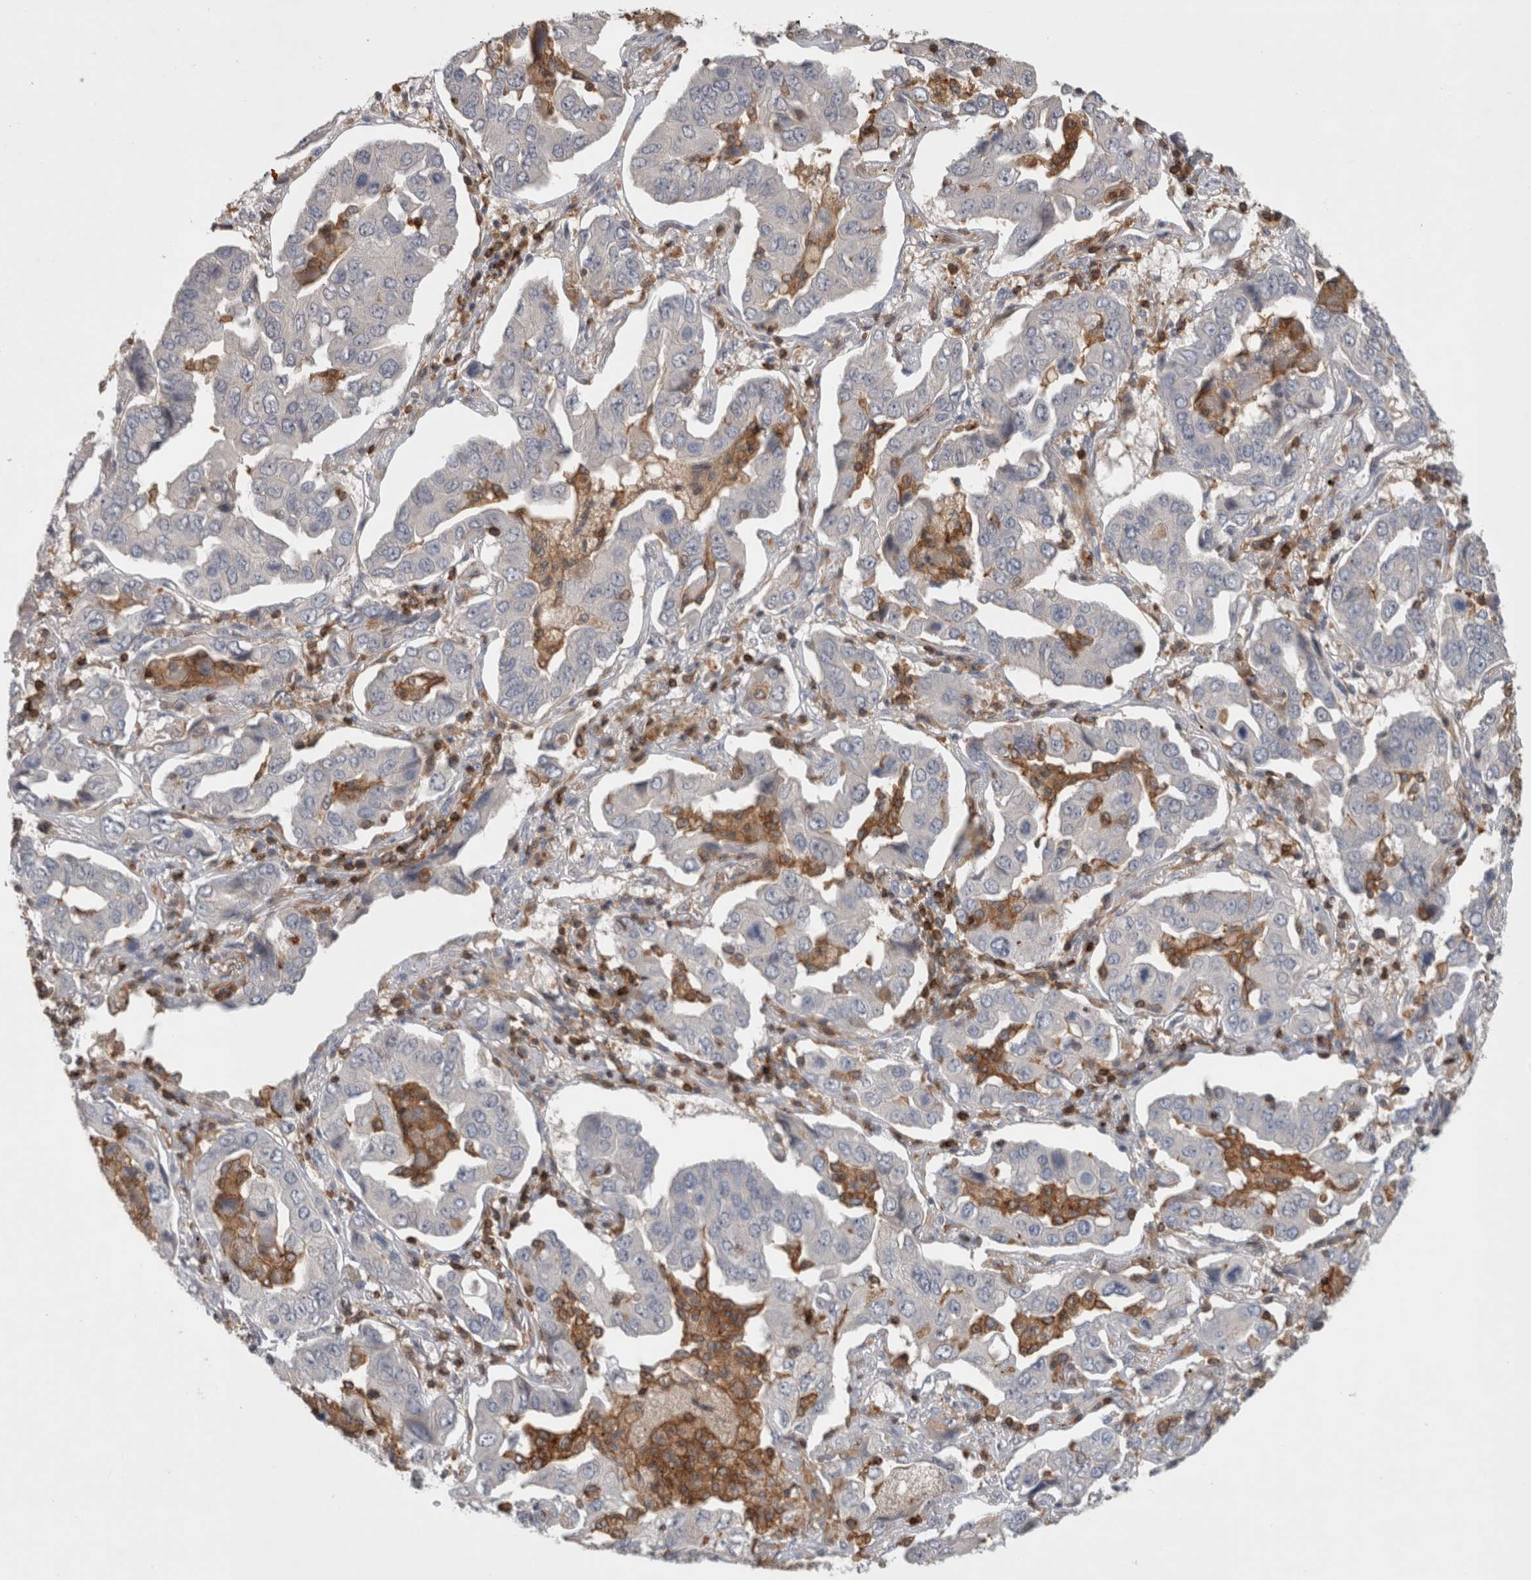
{"staining": {"intensity": "negative", "quantity": "none", "location": "none"}, "tissue": "lung cancer", "cell_type": "Tumor cells", "image_type": "cancer", "snomed": [{"axis": "morphology", "description": "Adenocarcinoma, NOS"}, {"axis": "topography", "description": "Lung"}], "caption": "There is no significant positivity in tumor cells of lung cancer.", "gene": "GFRA2", "patient": {"sex": "female", "age": 65}}